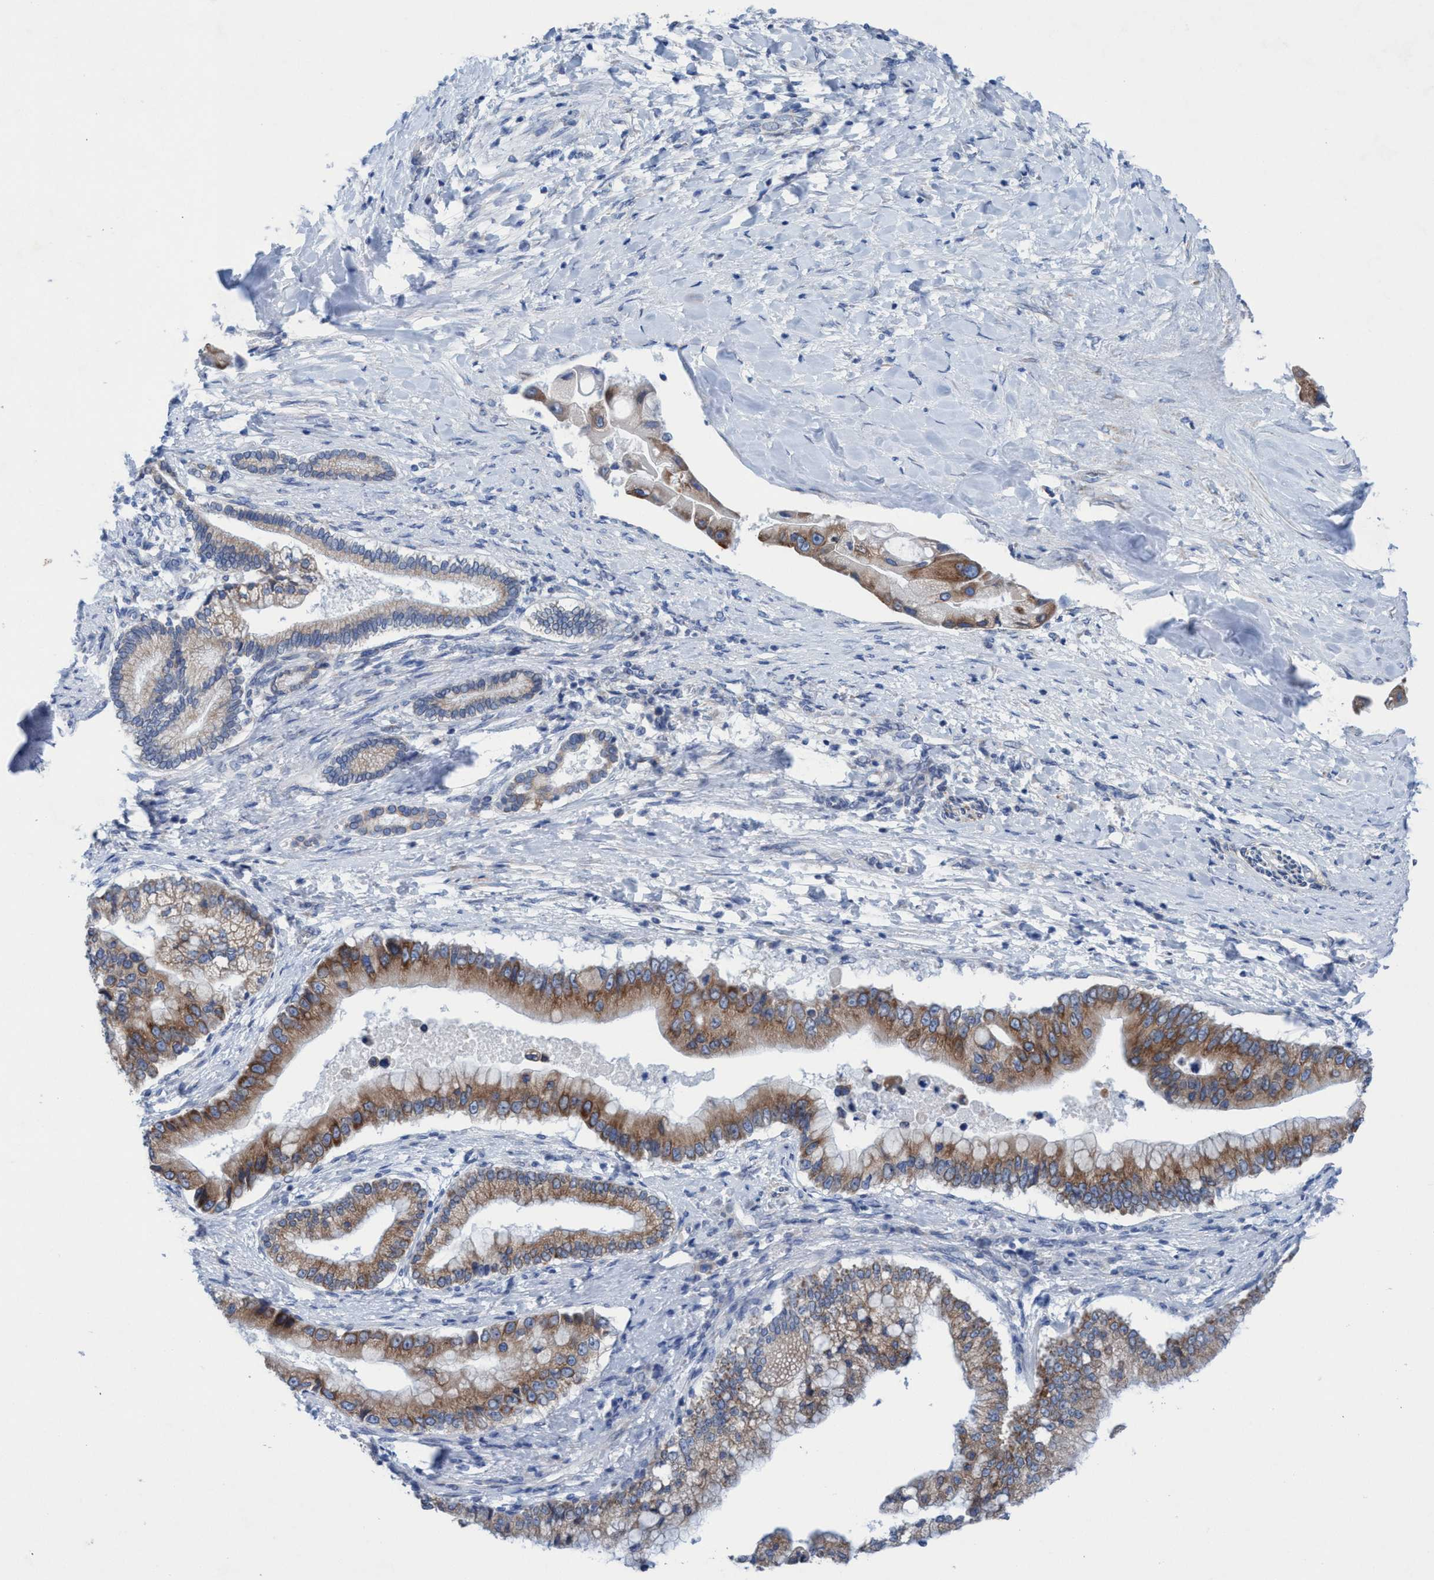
{"staining": {"intensity": "moderate", "quantity": ">75%", "location": "cytoplasmic/membranous"}, "tissue": "liver cancer", "cell_type": "Tumor cells", "image_type": "cancer", "snomed": [{"axis": "morphology", "description": "Cholangiocarcinoma"}, {"axis": "topography", "description": "Liver"}], "caption": "Moderate cytoplasmic/membranous protein positivity is present in about >75% of tumor cells in liver cholangiocarcinoma.", "gene": "RSAD1", "patient": {"sex": "male", "age": 50}}